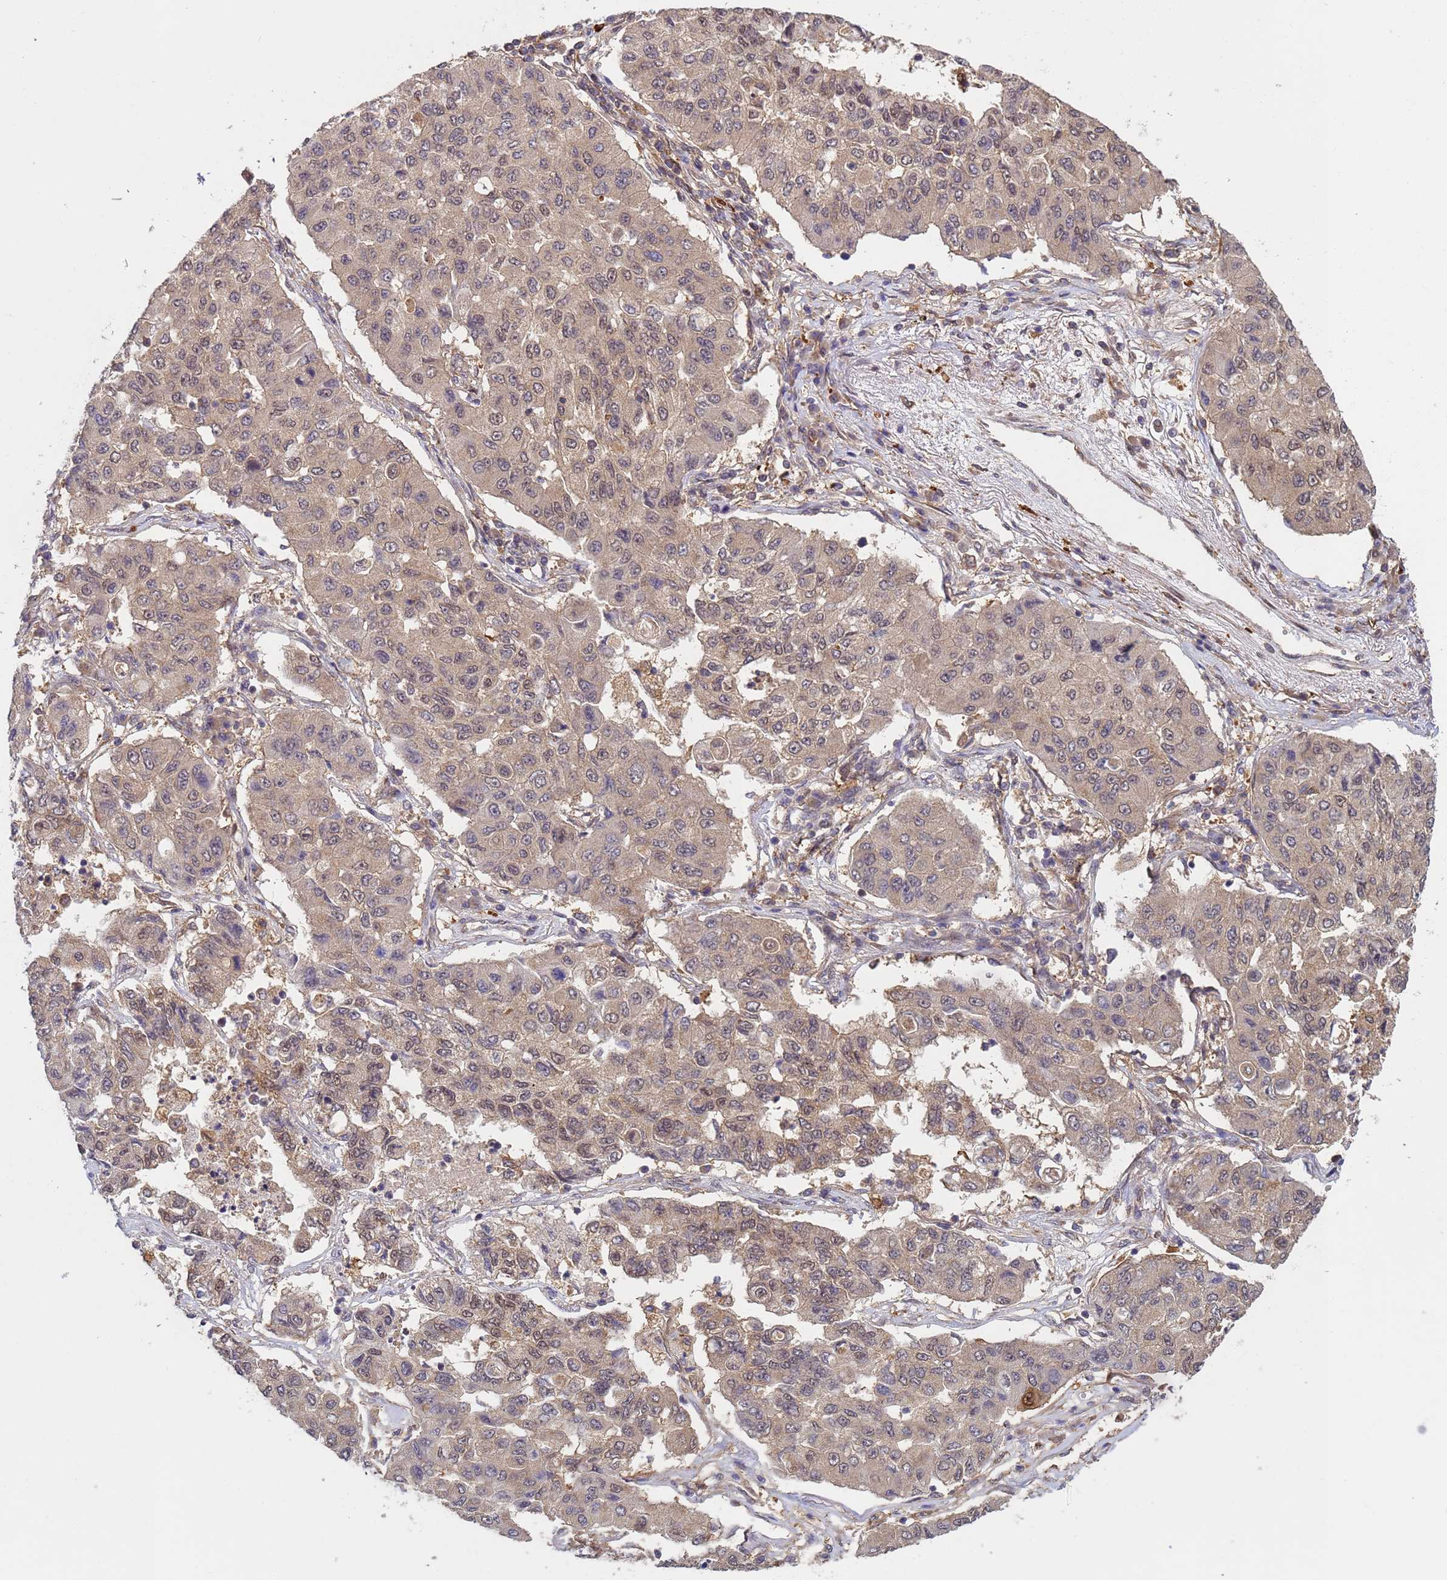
{"staining": {"intensity": "weak", "quantity": "25%-75%", "location": "nuclear"}, "tissue": "lung cancer", "cell_type": "Tumor cells", "image_type": "cancer", "snomed": [{"axis": "morphology", "description": "Squamous cell carcinoma, NOS"}, {"axis": "topography", "description": "Lung"}], "caption": "Weak nuclear staining for a protein is seen in approximately 25%-75% of tumor cells of squamous cell carcinoma (lung) using immunohistochemistry (IHC).", "gene": "NPEPPS", "patient": {"sex": "male", "age": 74}}